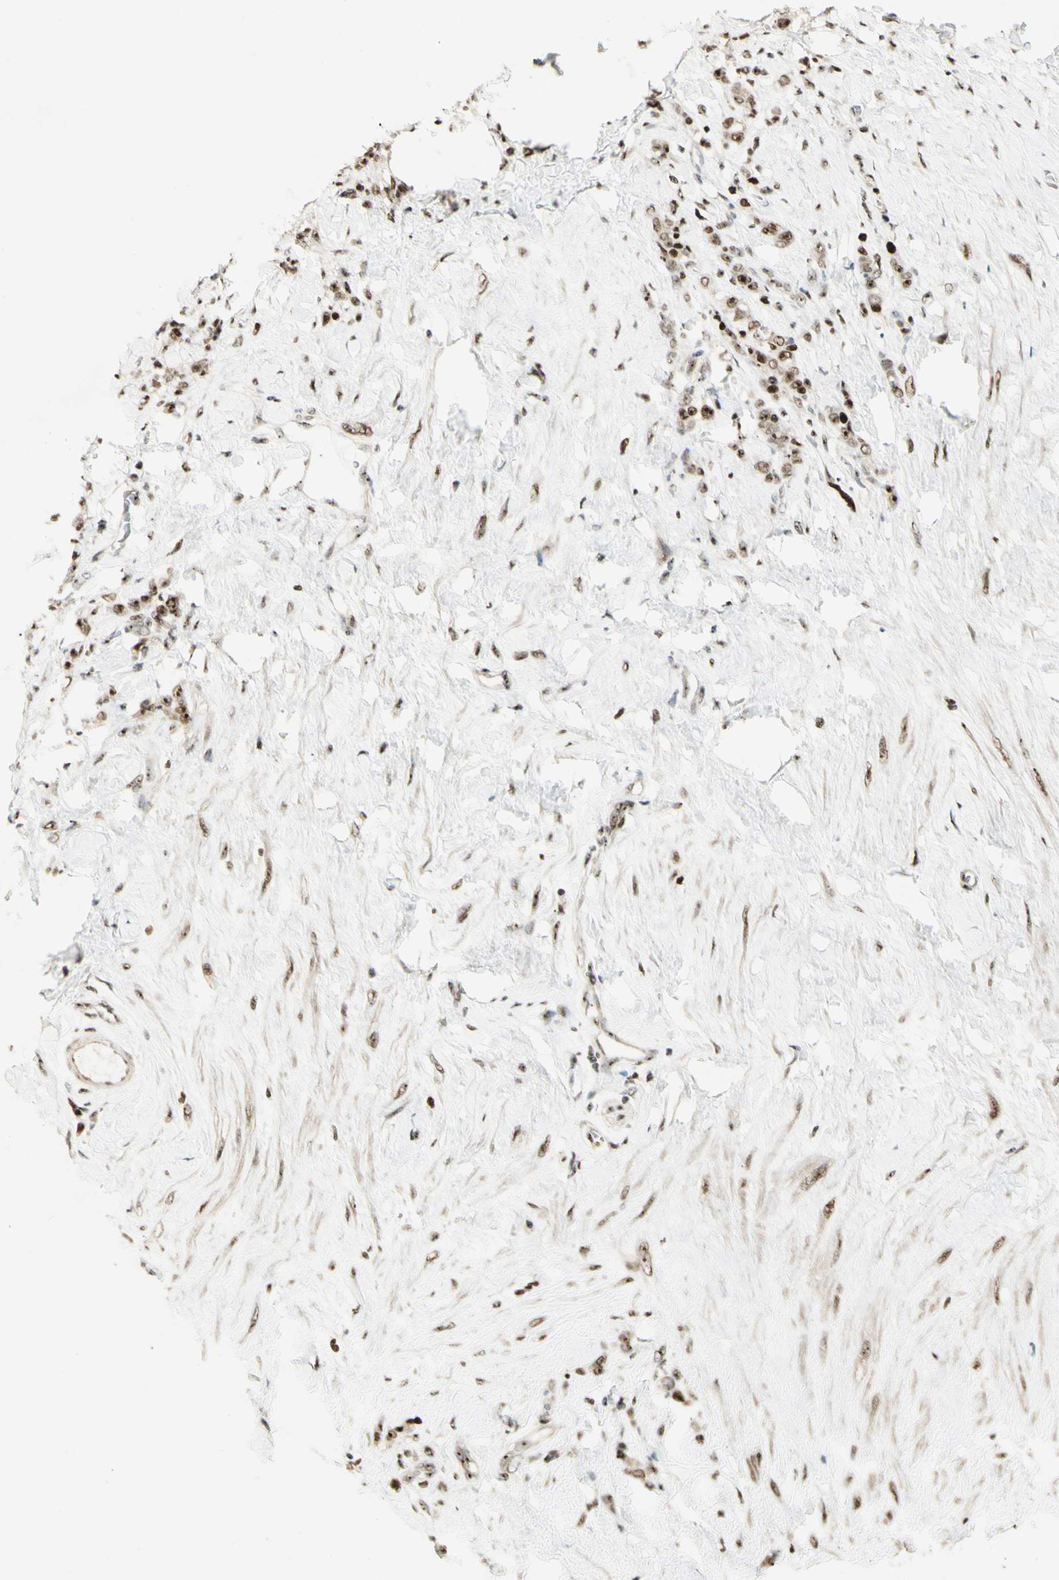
{"staining": {"intensity": "strong", "quantity": "25%-75%", "location": "nuclear"}, "tissue": "stomach cancer", "cell_type": "Tumor cells", "image_type": "cancer", "snomed": [{"axis": "morphology", "description": "Adenocarcinoma, NOS"}, {"axis": "topography", "description": "Stomach"}], "caption": "DAB (3,3'-diaminobenzidine) immunohistochemical staining of stomach cancer (adenocarcinoma) exhibits strong nuclear protein positivity in approximately 25%-75% of tumor cells. (DAB IHC, brown staining for protein, blue staining for nuclei).", "gene": "DHX9", "patient": {"sex": "male", "age": 82}}